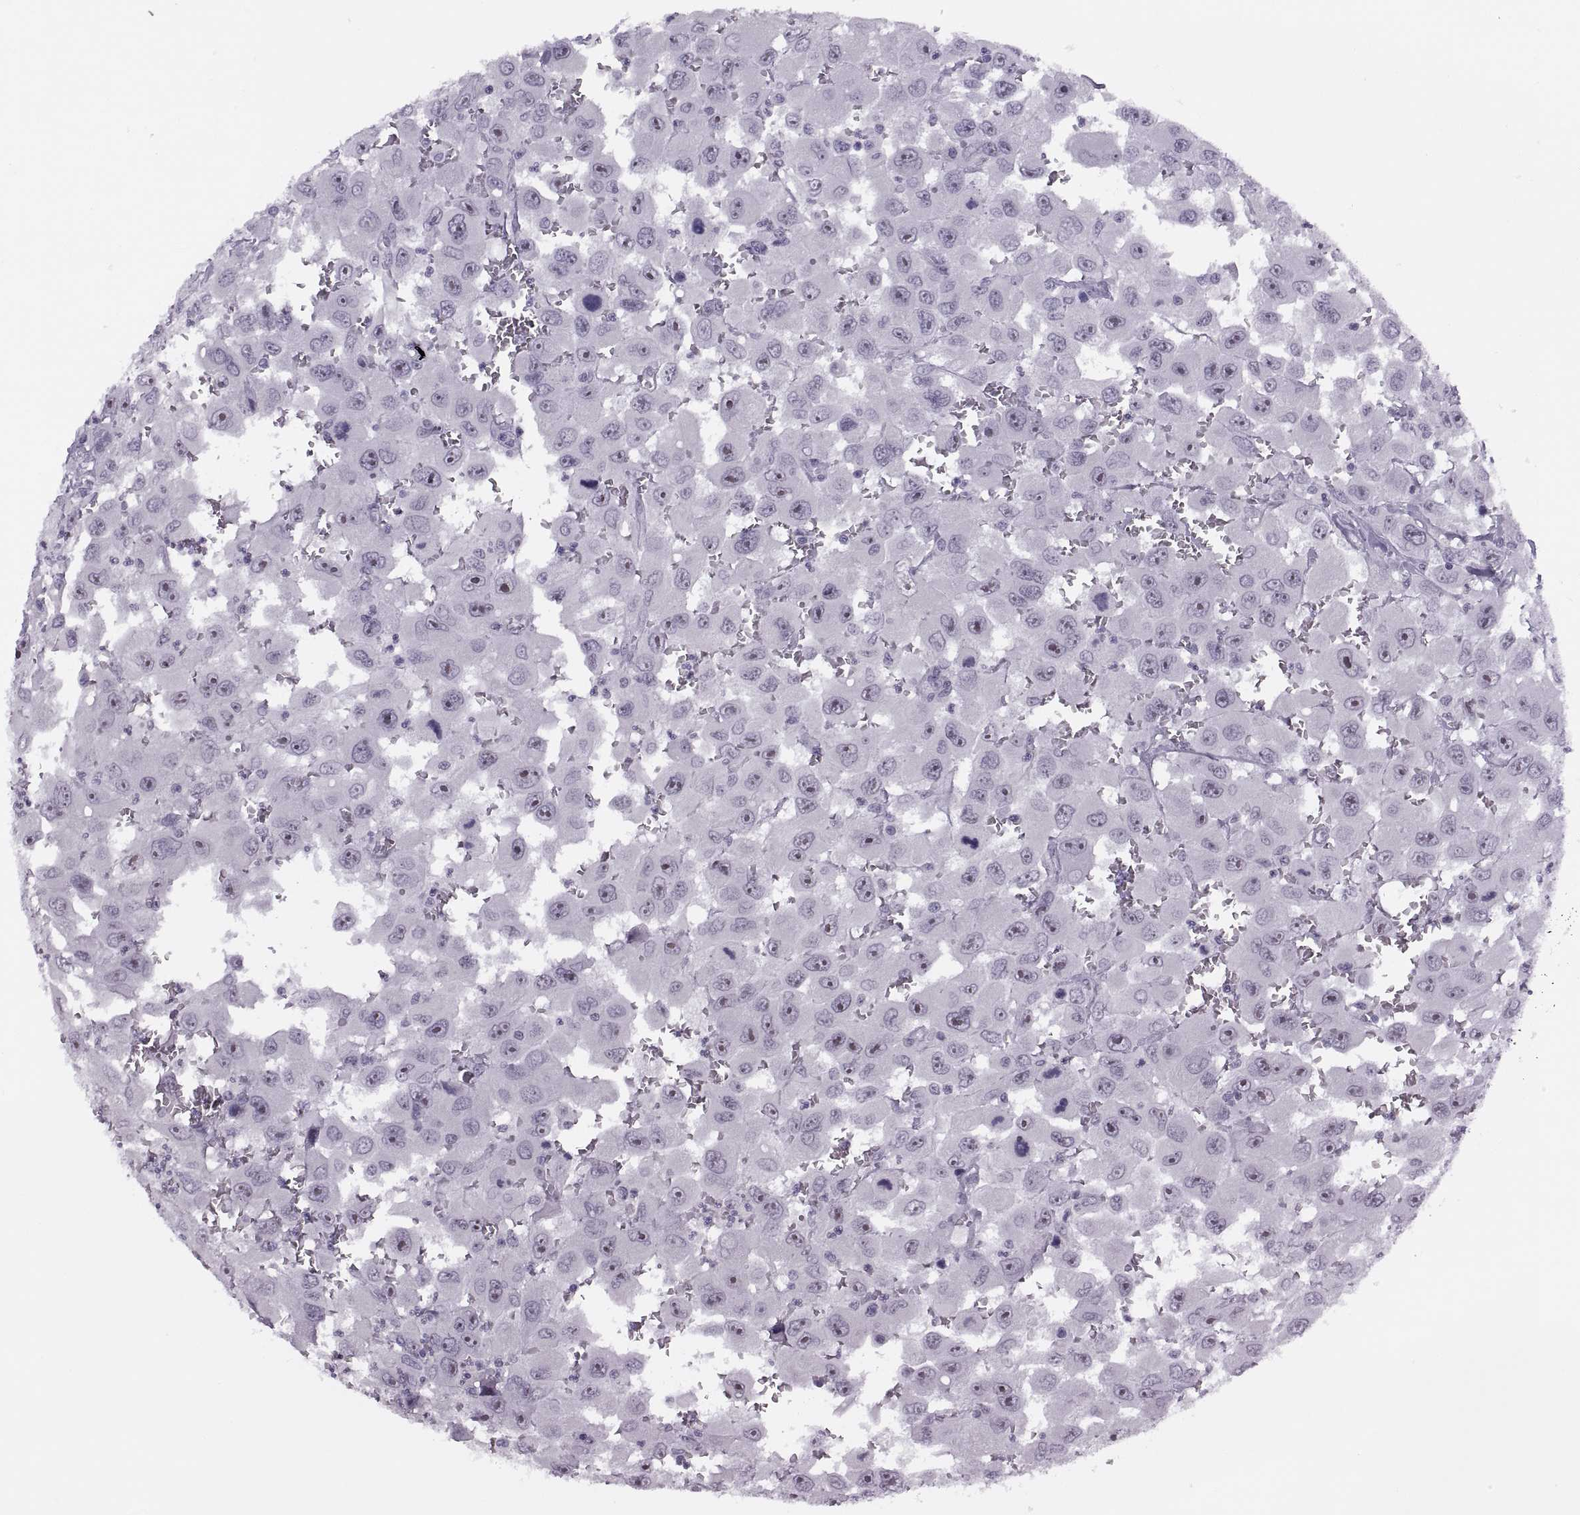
{"staining": {"intensity": "negative", "quantity": "none", "location": "none"}, "tissue": "head and neck cancer", "cell_type": "Tumor cells", "image_type": "cancer", "snomed": [{"axis": "morphology", "description": "Squamous cell carcinoma, NOS"}, {"axis": "morphology", "description": "Squamous cell carcinoma, metastatic, NOS"}, {"axis": "topography", "description": "Oral tissue"}, {"axis": "topography", "description": "Head-Neck"}], "caption": "A photomicrograph of human head and neck cancer is negative for staining in tumor cells. The staining was performed using DAB to visualize the protein expression in brown, while the nuclei were stained in blue with hematoxylin (Magnification: 20x).", "gene": "FAM24A", "patient": {"sex": "female", "age": 85}}